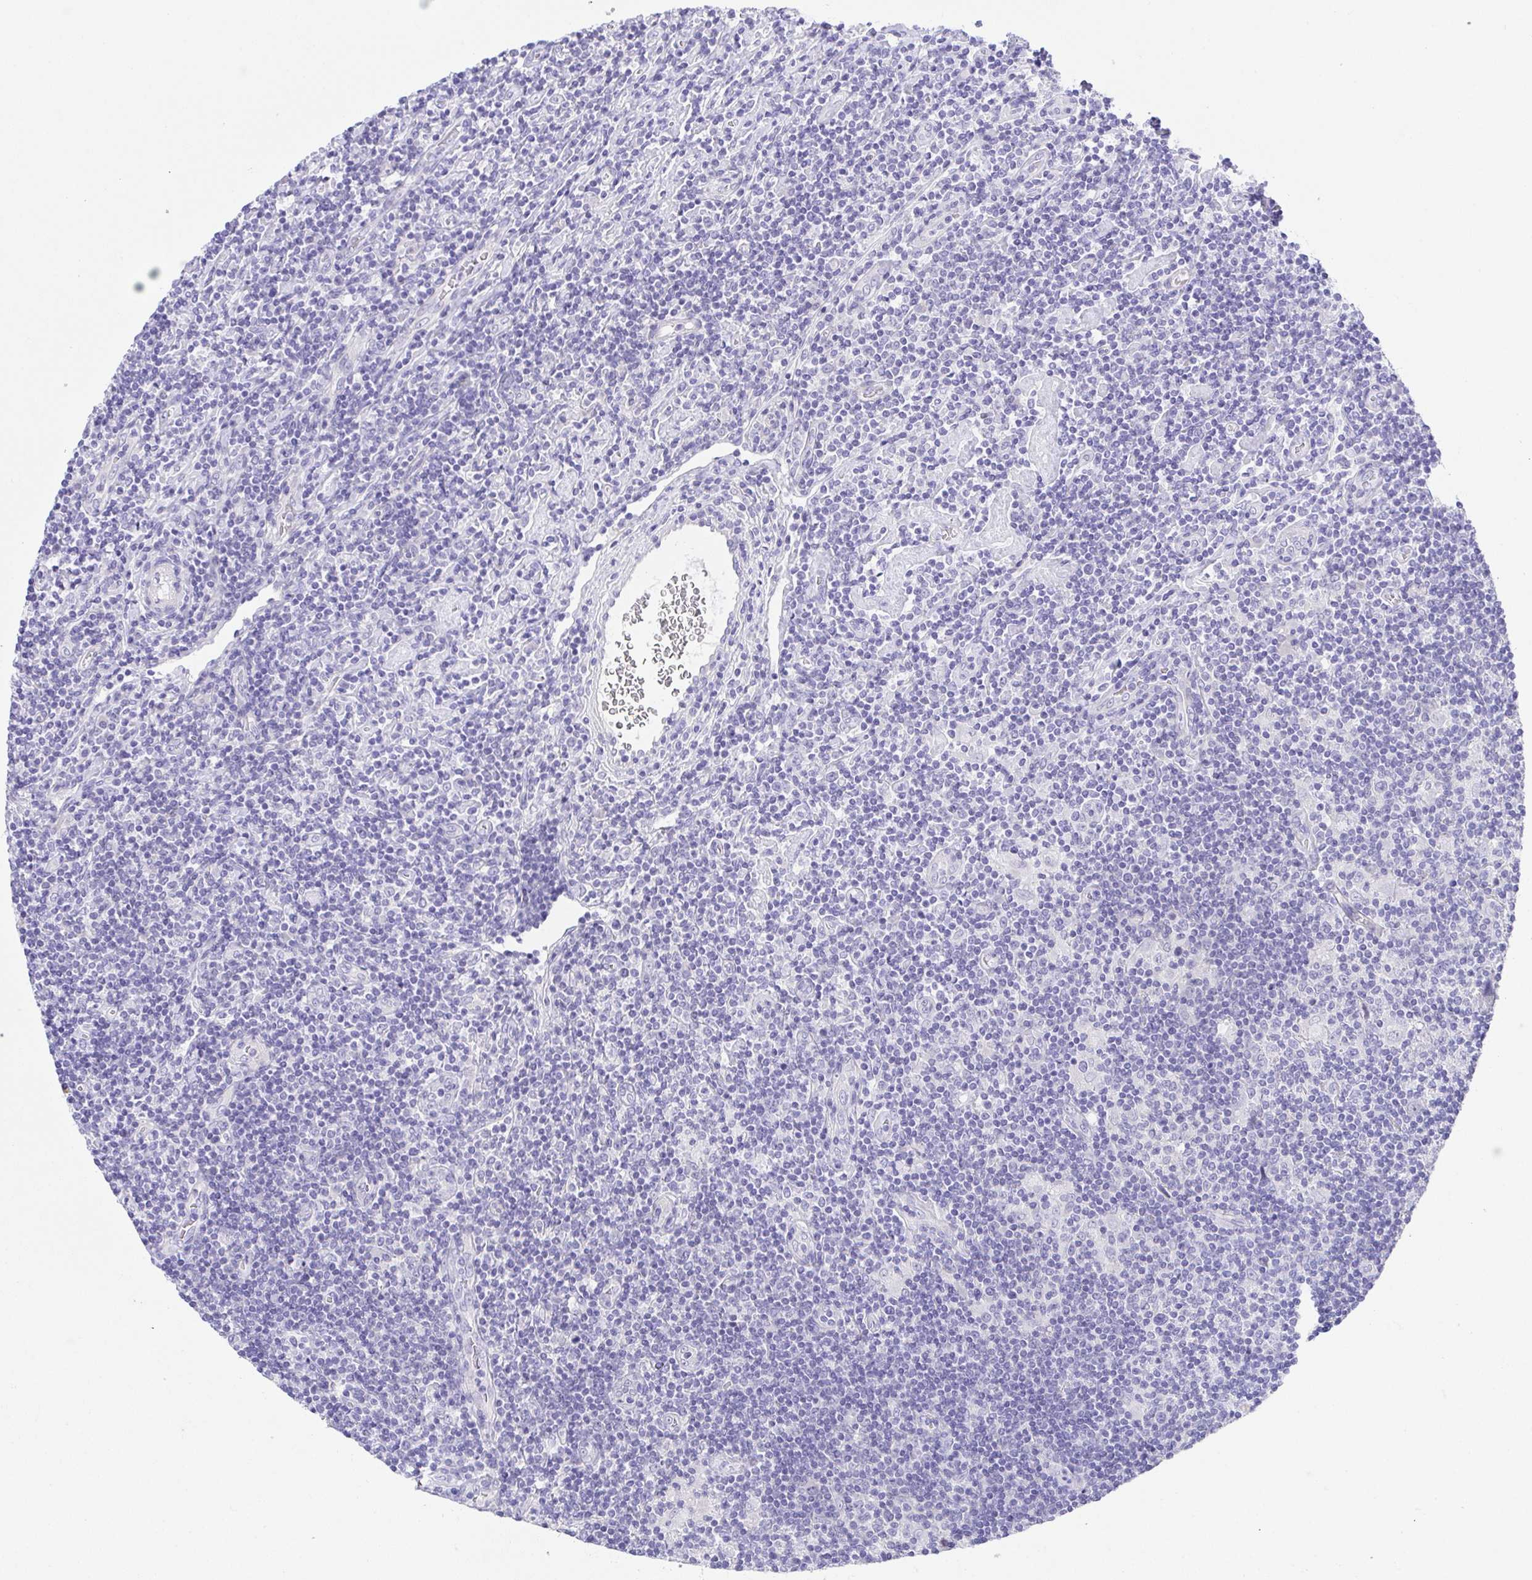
{"staining": {"intensity": "negative", "quantity": "none", "location": "none"}, "tissue": "lymphoma", "cell_type": "Tumor cells", "image_type": "cancer", "snomed": [{"axis": "morphology", "description": "Hodgkin's disease, NOS"}, {"axis": "topography", "description": "Lymph node"}], "caption": "This is an immunohistochemistry photomicrograph of human Hodgkin's disease. There is no positivity in tumor cells.", "gene": "LUZP4", "patient": {"sex": "male", "age": 40}}